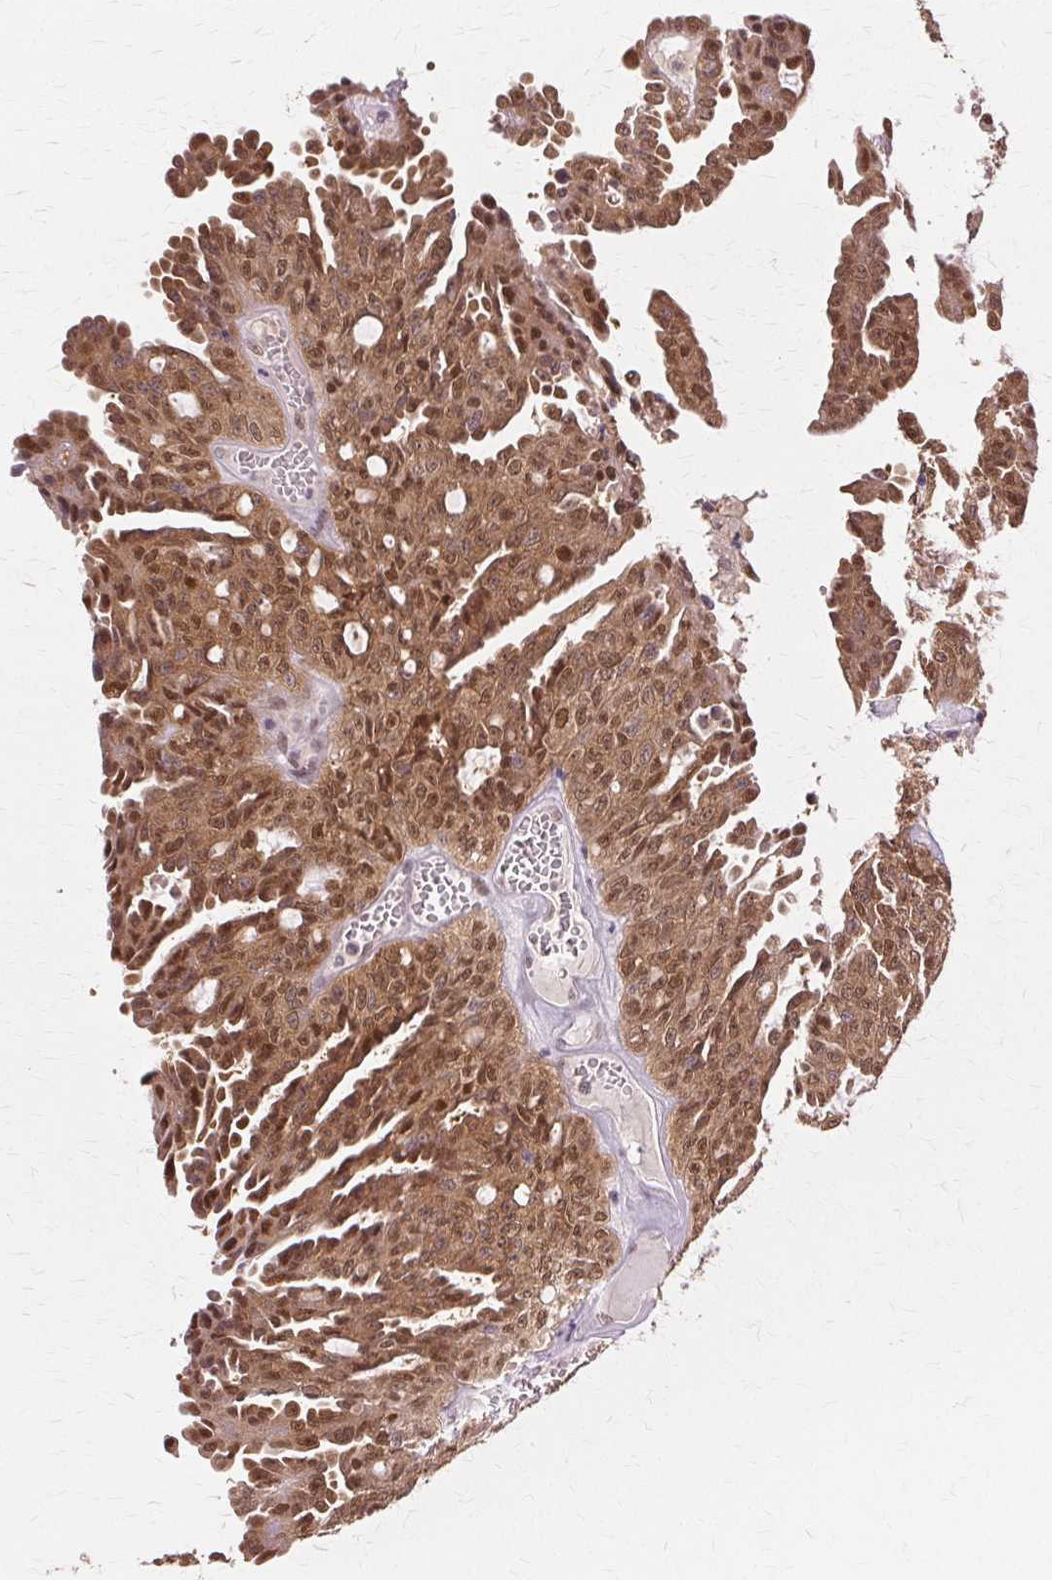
{"staining": {"intensity": "moderate", "quantity": ">75%", "location": "cytoplasmic/membranous,nuclear"}, "tissue": "ovarian cancer", "cell_type": "Tumor cells", "image_type": "cancer", "snomed": [{"axis": "morphology", "description": "Cystadenocarcinoma, serous, NOS"}, {"axis": "topography", "description": "Ovary"}], "caption": "This micrograph shows immunohistochemistry (IHC) staining of human ovarian cancer (serous cystadenocarcinoma), with medium moderate cytoplasmic/membranous and nuclear expression in approximately >75% of tumor cells.", "gene": "PRMT5", "patient": {"sex": "female", "age": 71}}